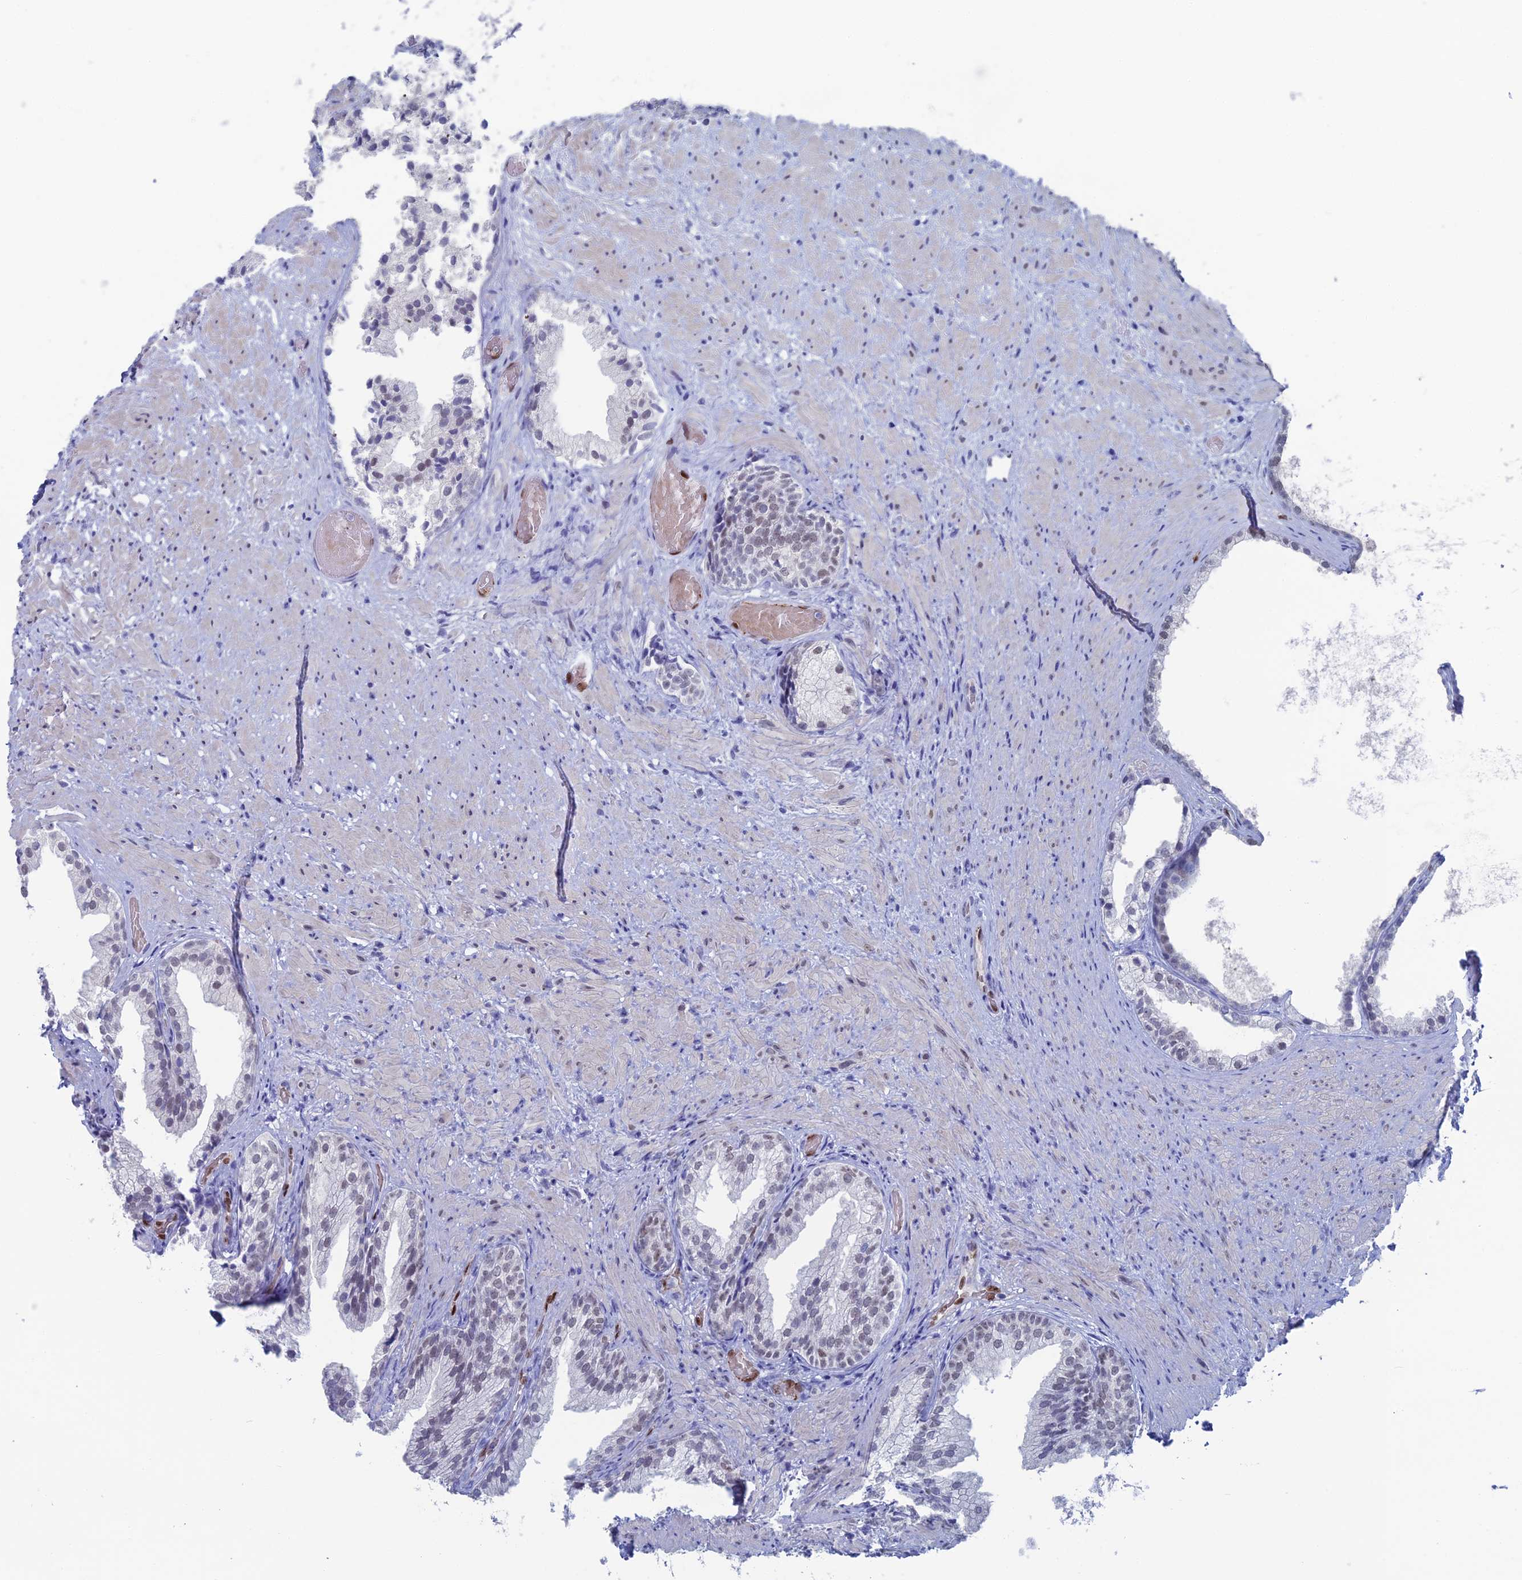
{"staining": {"intensity": "moderate", "quantity": "<25%", "location": "nuclear"}, "tissue": "prostate", "cell_type": "Glandular cells", "image_type": "normal", "snomed": [{"axis": "morphology", "description": "Normal tissue, NOS"}, {"axis": "topography", "description": "Prostate"}], "caption": "IHC of unremarkable human prostate shows low levels of moderate nuclear positivity in approximately <25% of glandular cells. IHC stains the protein of interest in brown and the nuclei are stained blue.", "gene": "NOL4L", "patient": {"sex": "male", "age": 76}}